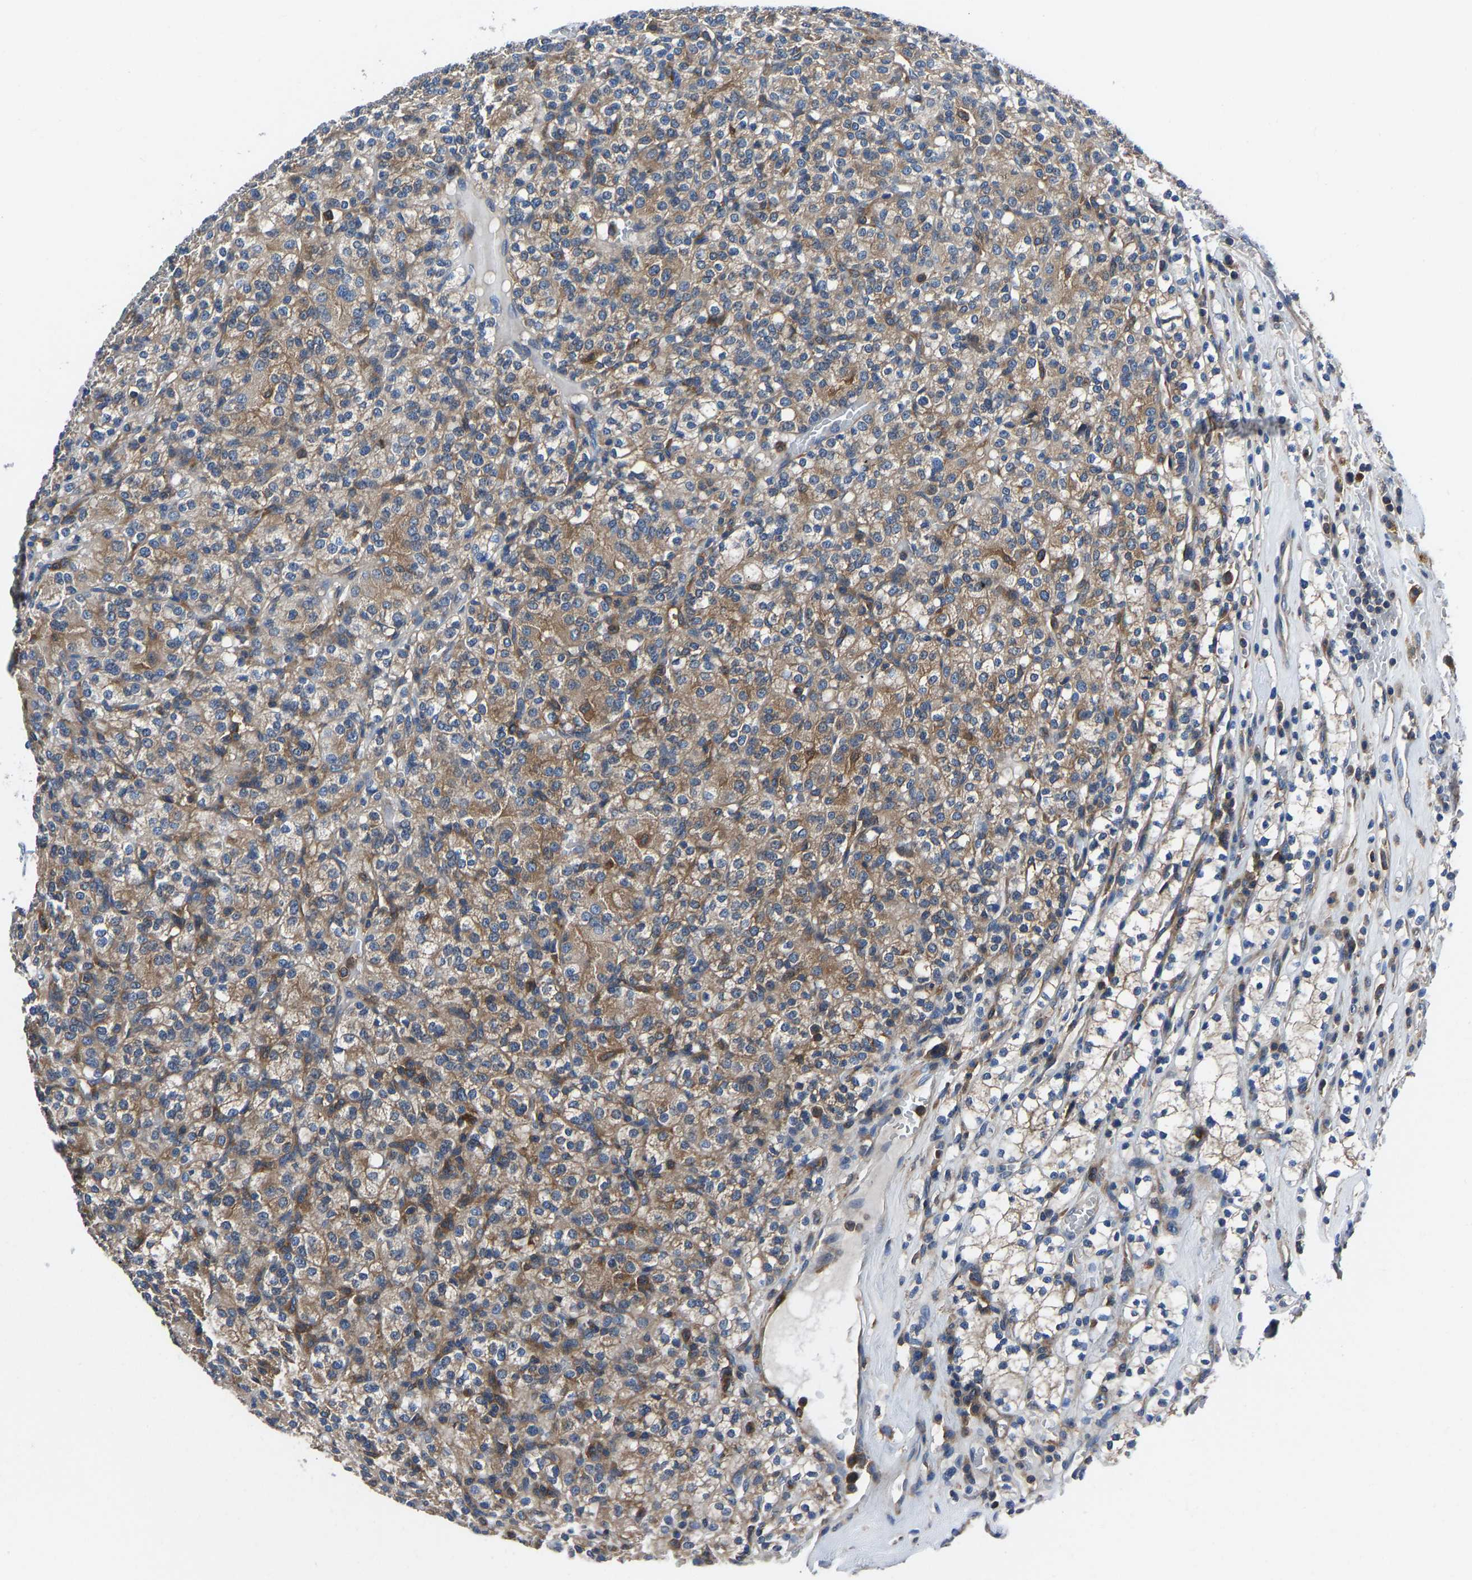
{"staining": {"intensity": "moderate", "quantity": ">75%", "location": "cytoplasmic/membranous"}, "tissue": "renal cancer", "cell_type": "Tumor cells", "image_type": "cancer", "snomed": [{"axis": "morphology", "description": "Adenocarcinoma, NOS"}, {"axis": "topography", "description": "Kidney"}], "caption": "Immunohistochemical staining of renal cancer exhibits moderate cytoplasmic/membranous protein staining in approximately >75% of tumor cells. (IHC, brightfield microscopy, high magnification).", "gene": "PRKAR1A", "patient": {"sex": "male", "age": 77}}